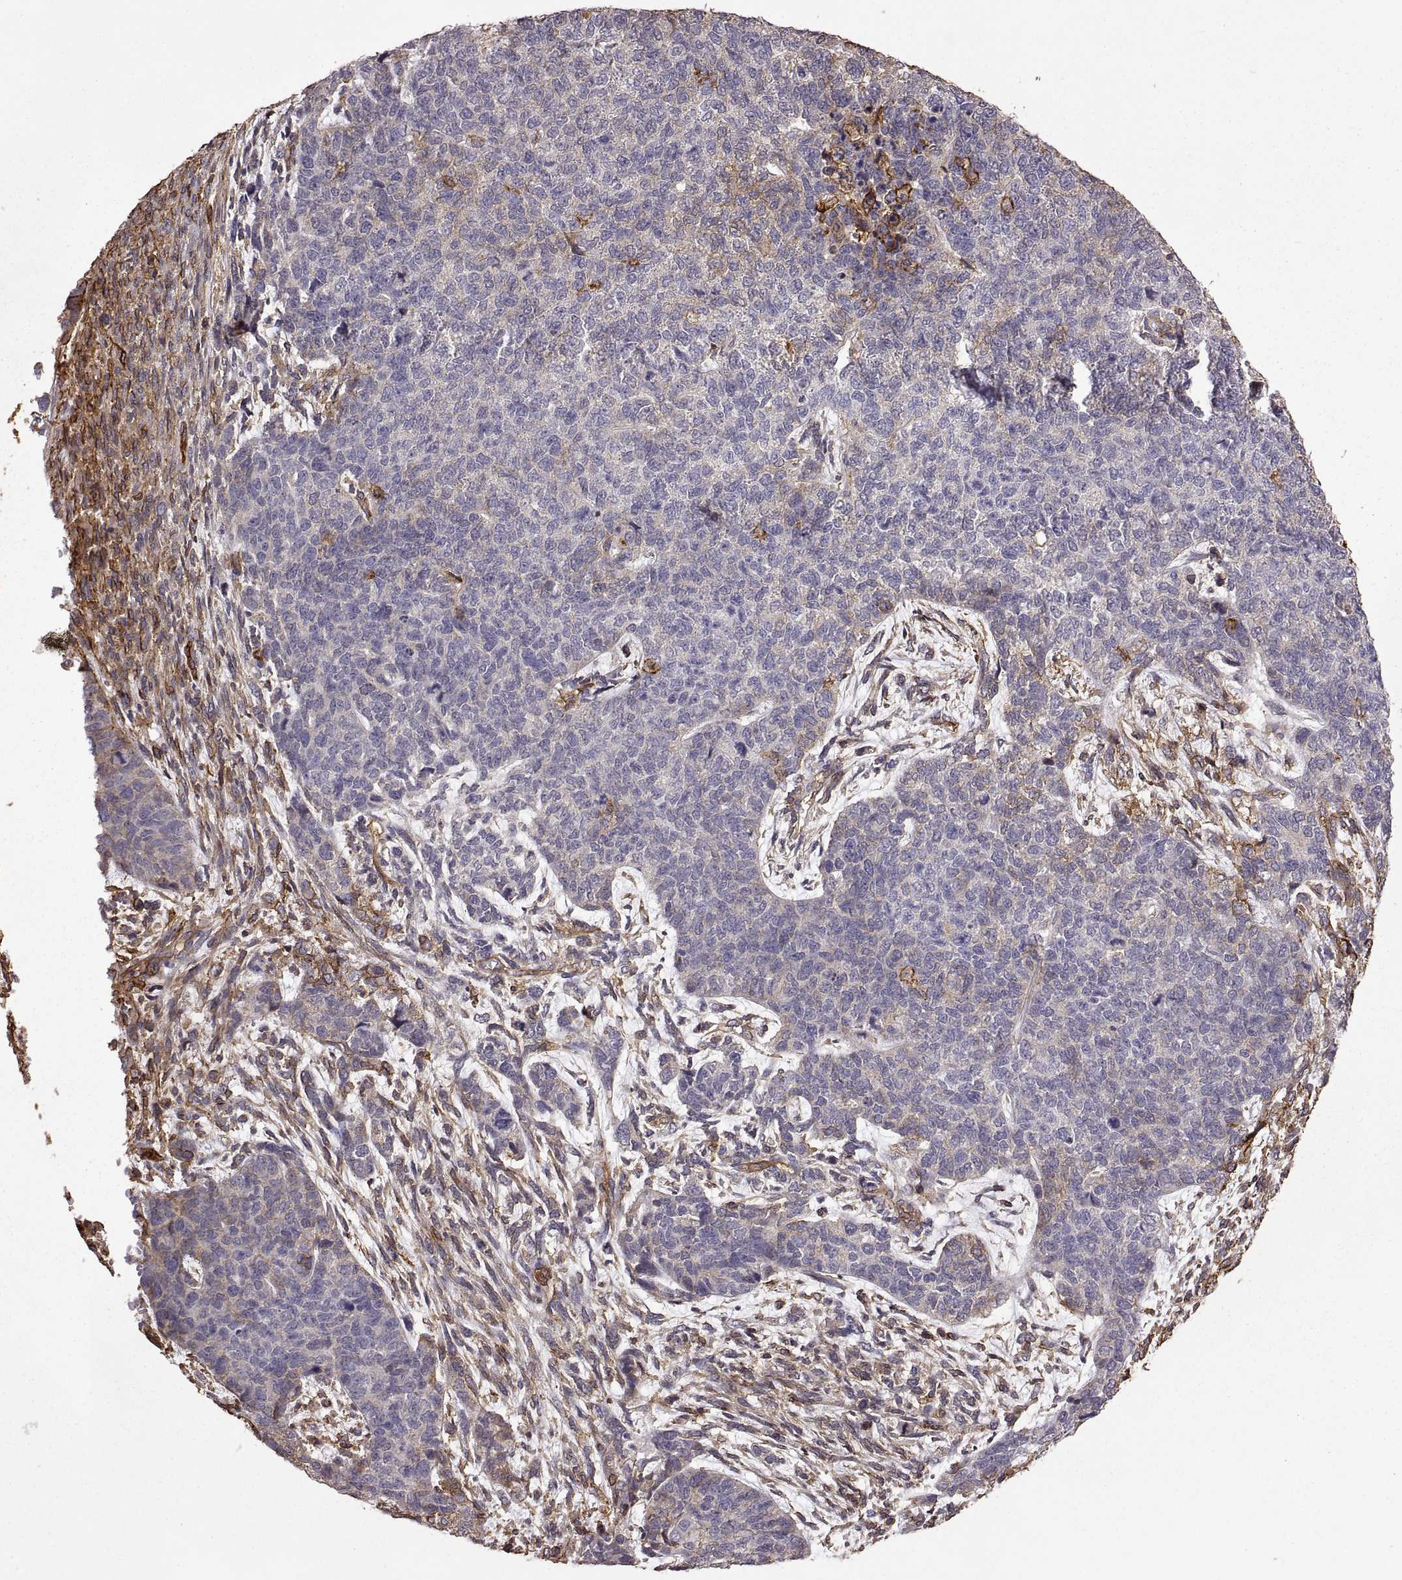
{"staining": {"intensity": "moderate", "quantity": "25%-75%", "location": "cytoplasmic/membranous"}, "tissue": "cervical cancer", "cell_type": "Tumor cells", "image_type": "cancer", "snomed": [{"axis": "morphology", "description": "Squamous cell carcinoma, NOS"}, {"axis": "topography", "description": "Cervix"}], "caption": "Immunohistochemistry (IHC) of human cervical cancer reveals medium levels of moderate cytoplasmic/membranous expression in approximately 25%-75% of tumor cells.", "gene": "S100A10", "patient": {"sex": "female", "age": 63}}